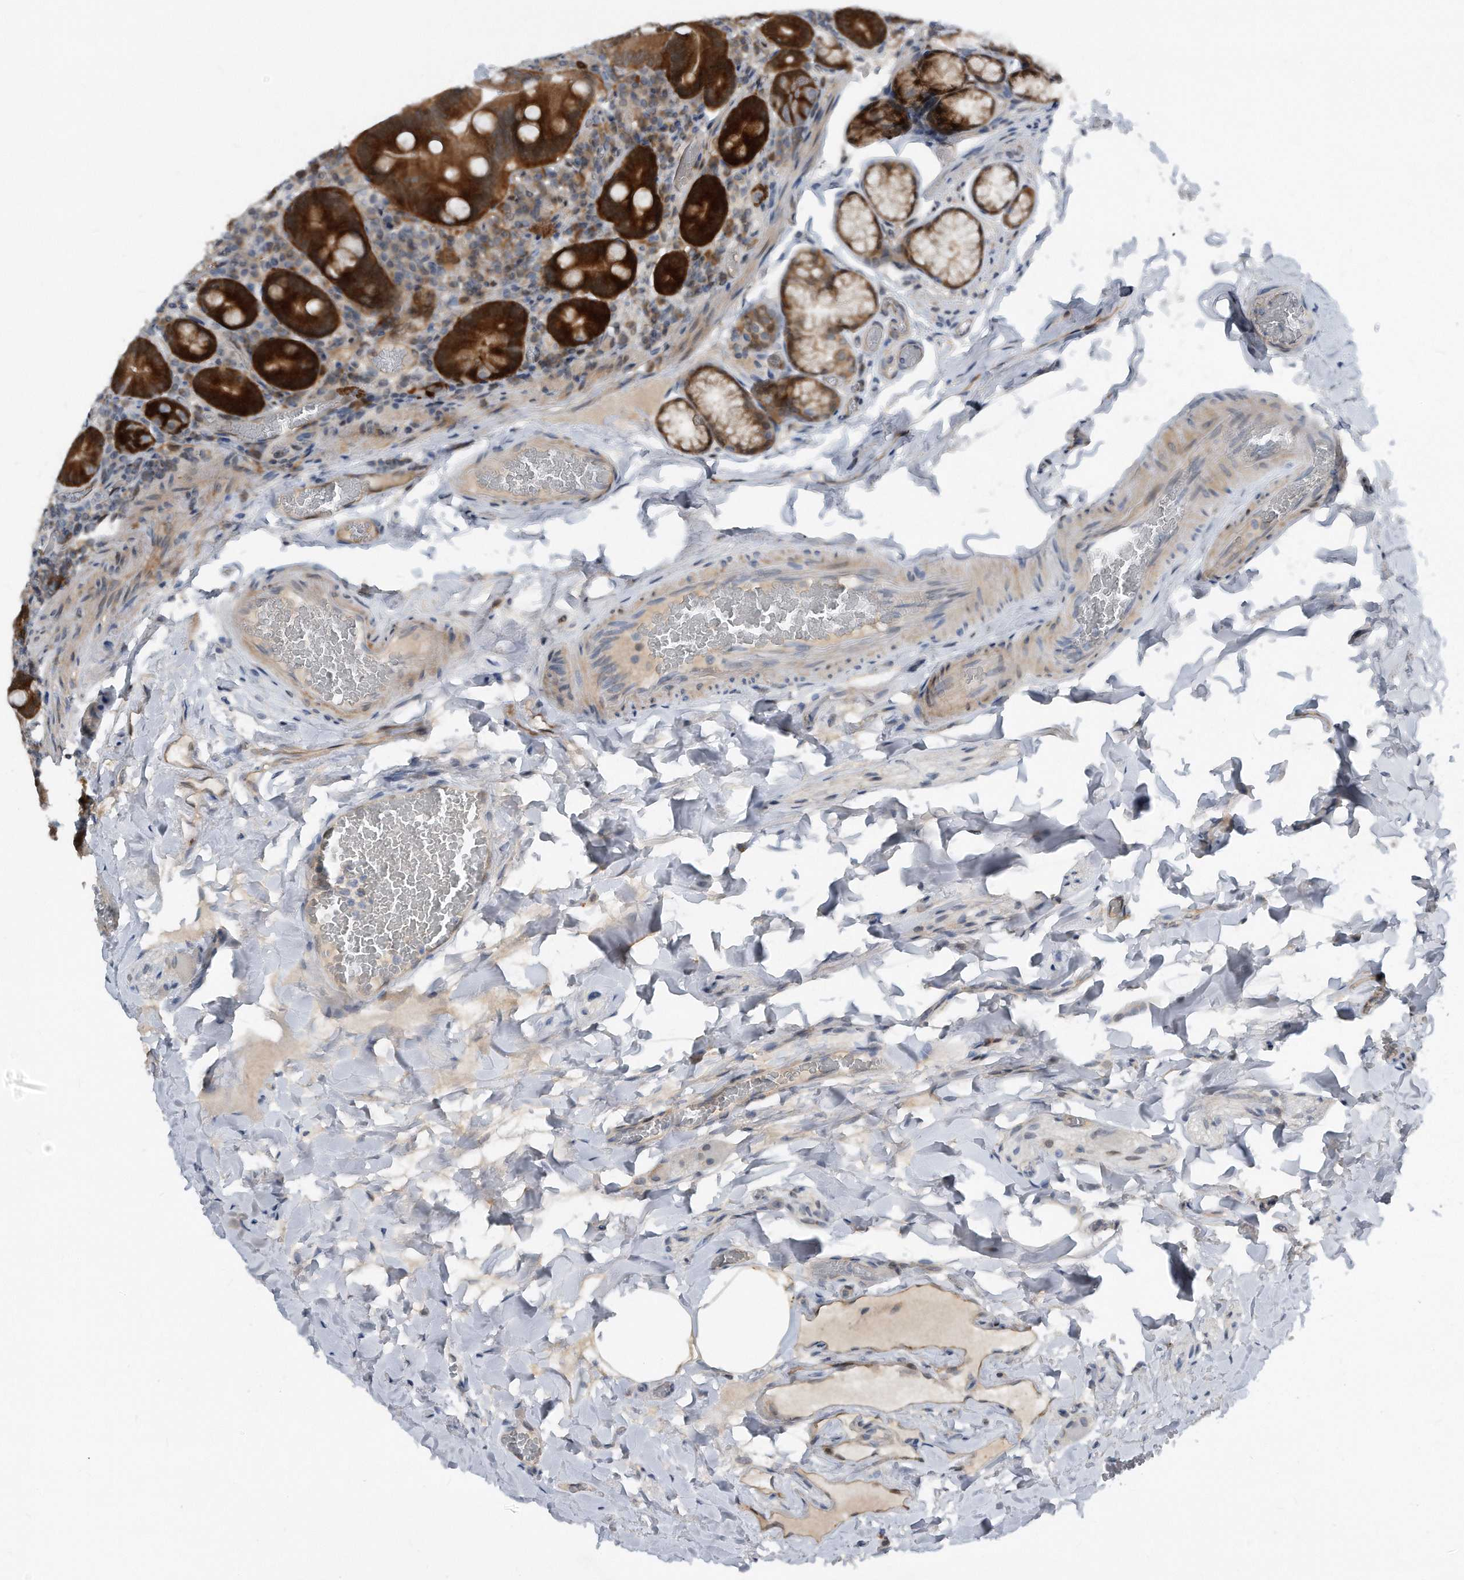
{"staining": {"intensity": "strong", "quantity": ">75%", "location": "cytoplasmic/membranous"}, "tissue": "duodenum", "cell_type": "Glandular cells", "image_type": "normal", "snomed": [{"axis": "morphology", "description": "Normal tissue, NOS"}, {"axis": "topography", "description": "Duodenum"}], "caption": "High-power microscopy captured an immunohistochemistry (IHC) micrograph of unremarkable duodenum, revealing strong cytoplasmic/membranous staining in approximately >75% of glandular cells.", "gene": "MAP2K6", "patient": {"sex": "female", "age": 62}}